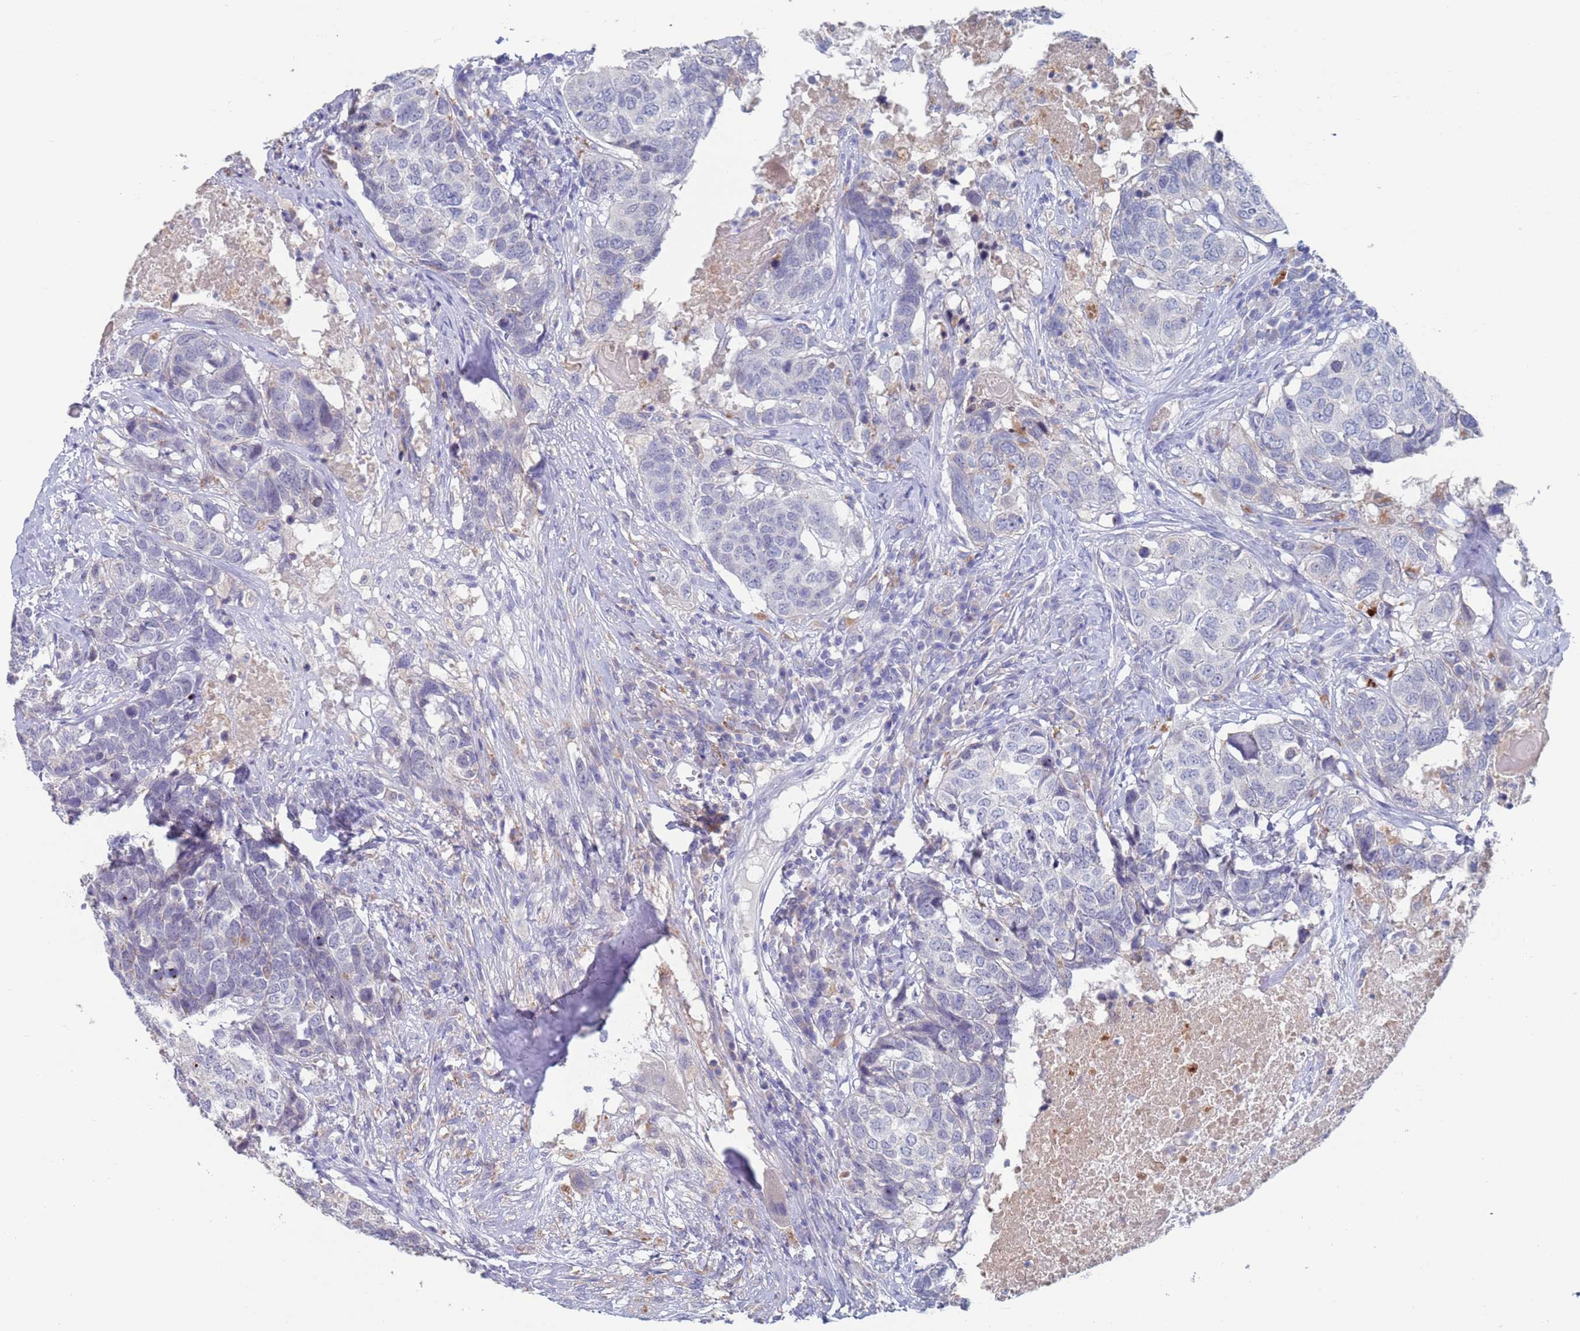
{"staining": {"intensity": "negative", "quantity": "none", "location": "none"}, "tissue": "head and neck cancer", "cell_type": "Tumor cells", "image_type": "cancer", "snomed": [{"axis": "morphology", "description": "Squamous cell carcinoma, NOS"}, {"axis": "topography", "description": "Head-Neck"}], "caption": "This is an IHC histopathology image of head and neck cancer. There is no staining in tumor cells.", "gene": "FUCA1", "patient": {"sex": "male", "age": 66}}